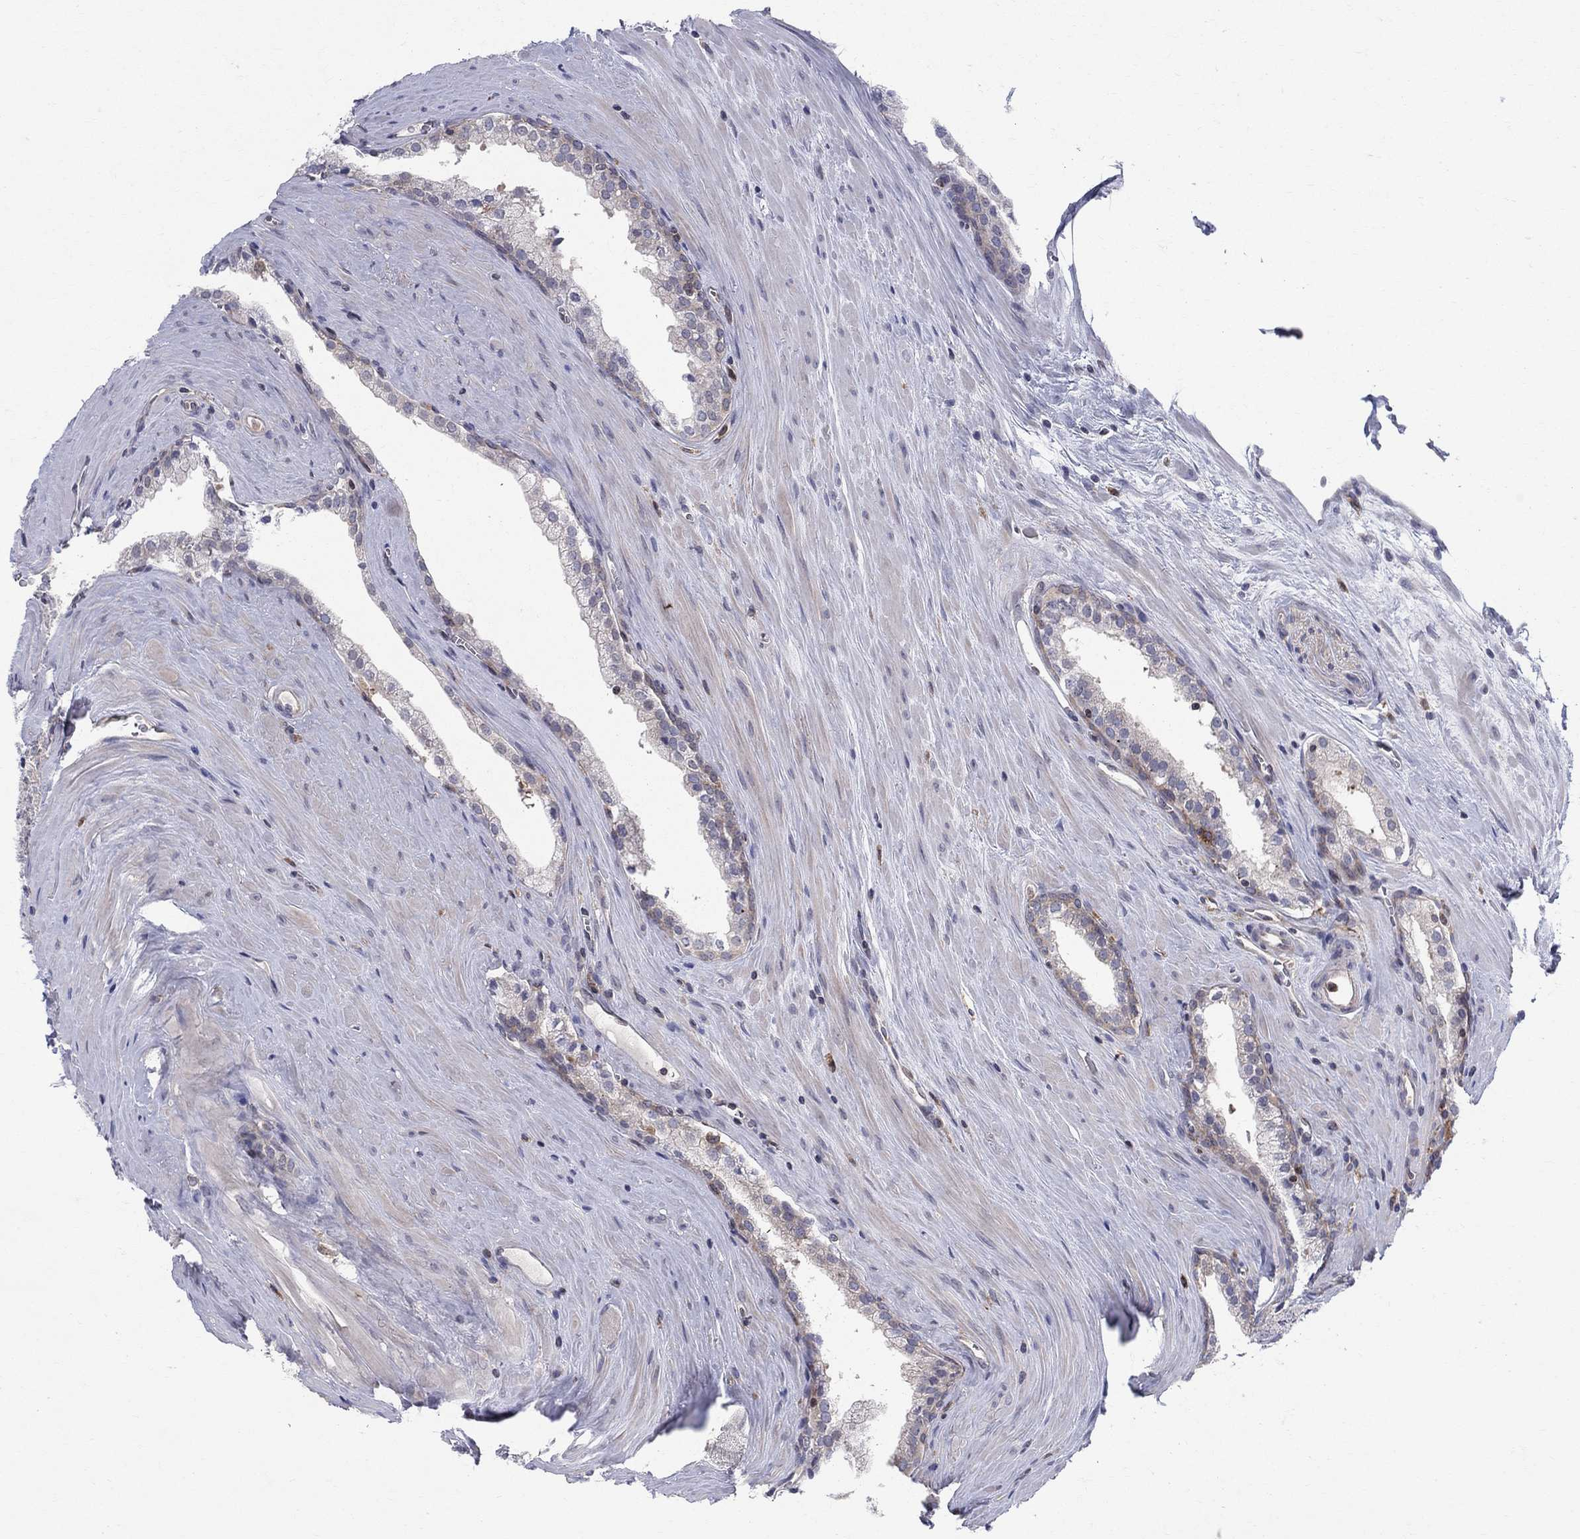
{"staining": {"intensity": "negative", "quantity": "none", "location": "none"}, "tissue": "prostate cancer", "cell_type": "Tumor cells", "image_type": "cancer", "snomed": [{"axis": "morphology", "description": "Adenocarcinoma, NOS"}, {"axis": "topography", "description": "Prostate"}], "caption": "Human prostate cancer stained for a protein using IHC shows no expression in tumor cells.", "gene": "ZNHIT3", "patient": {"sex": "male", "age": 72}}